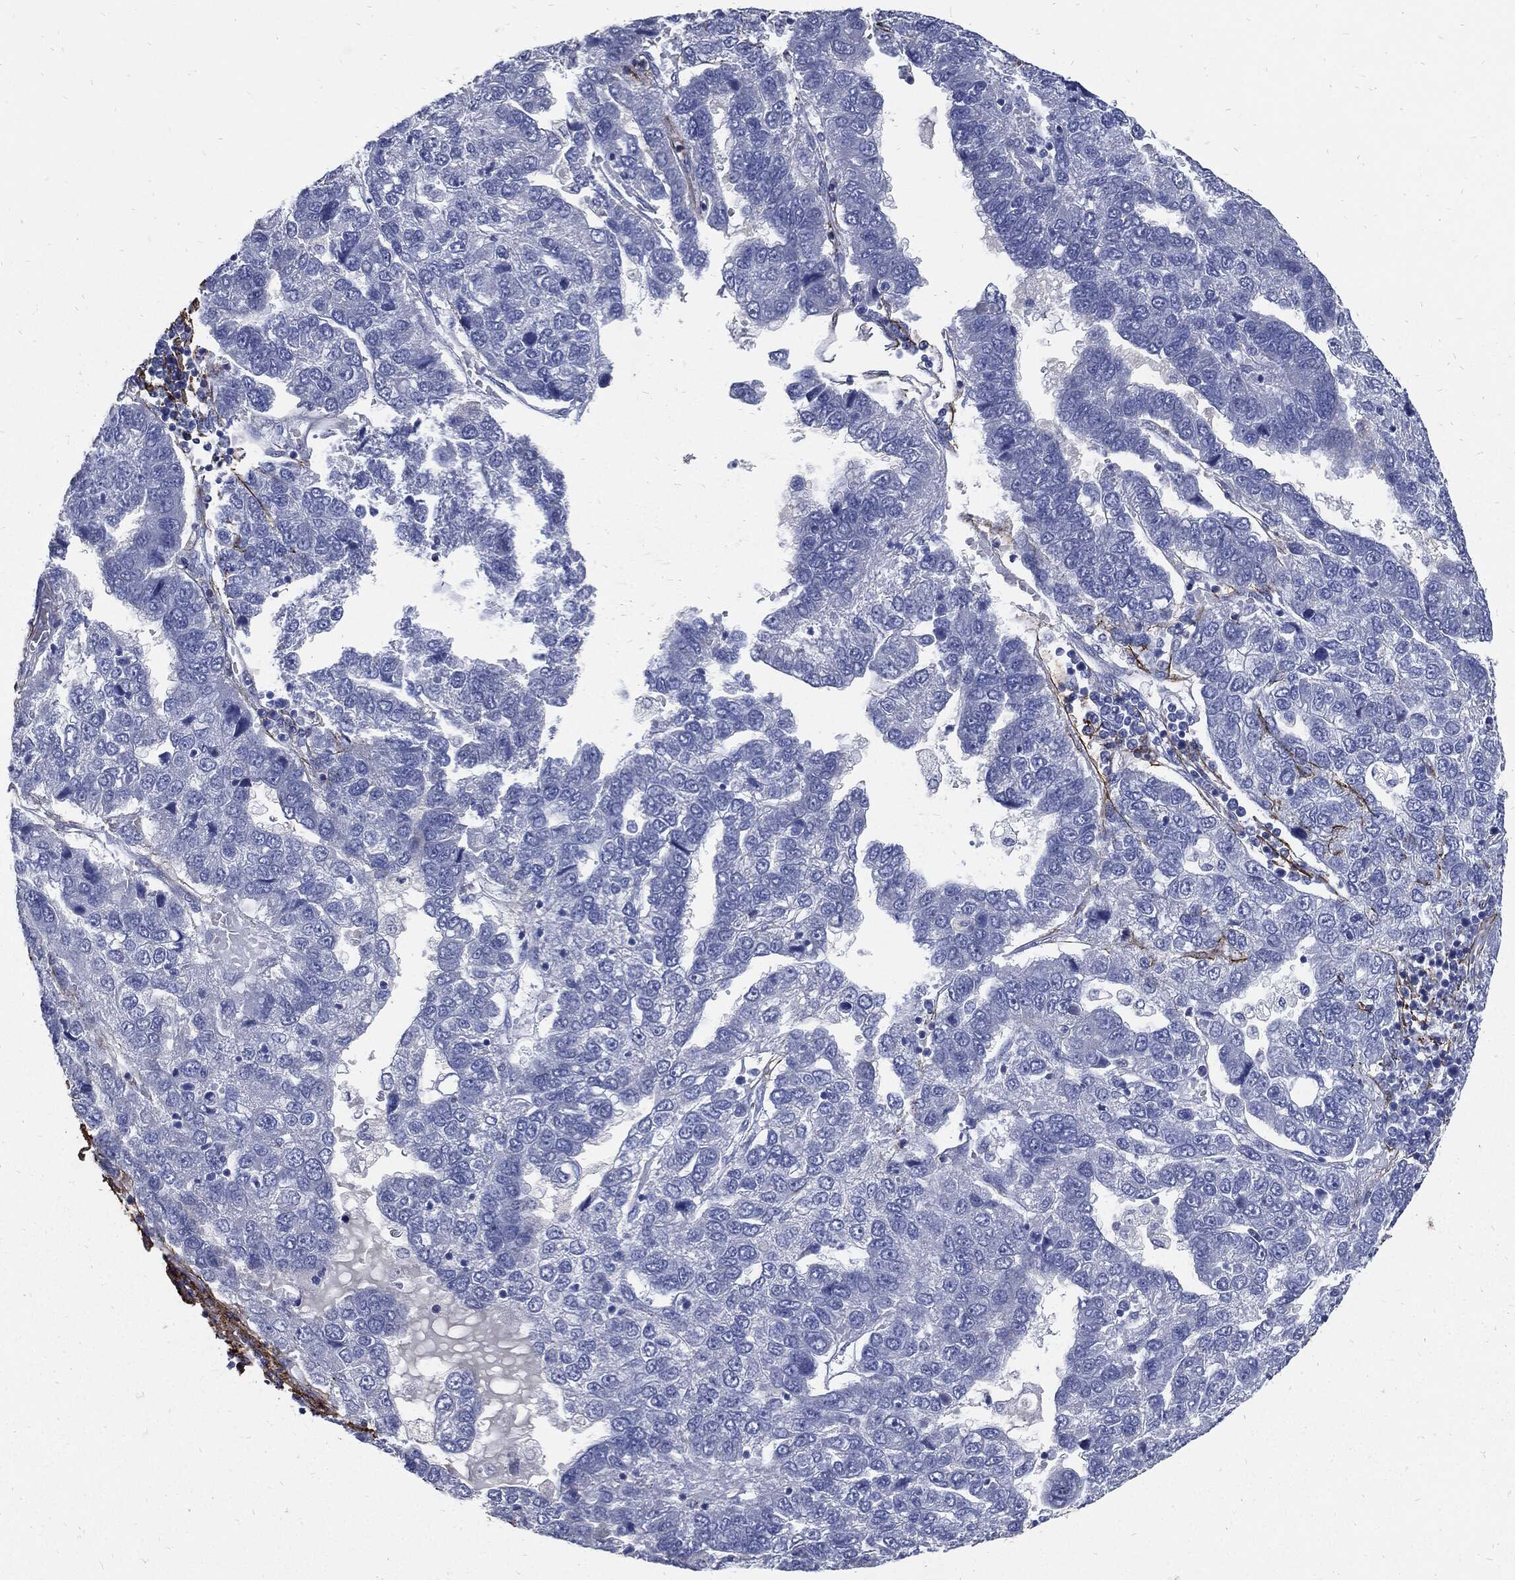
{"staining": {"intensity": "negative", "quantity": "none", "location": "none"}, "tissue": "pancreatic cancer", "cell_type": "Tumor cells", "image_type": "cancer", "snomed": [{"axis": "morphology", "description": "Adenocarcinoma, NOS"}, {"axis": "topography", "description": "Pancreas"}], "caption": "Immunohistochemistry (IHC) photomicrograph of neoplastic tissue: human pancreatic cancer (adenocarcinoma) stained with DAB (3,3'-diaminobenzidine) shows no significant protein expression in tumor cells.", "gene": "FBN1", "patient": {"sex": "female", "age": 61}}